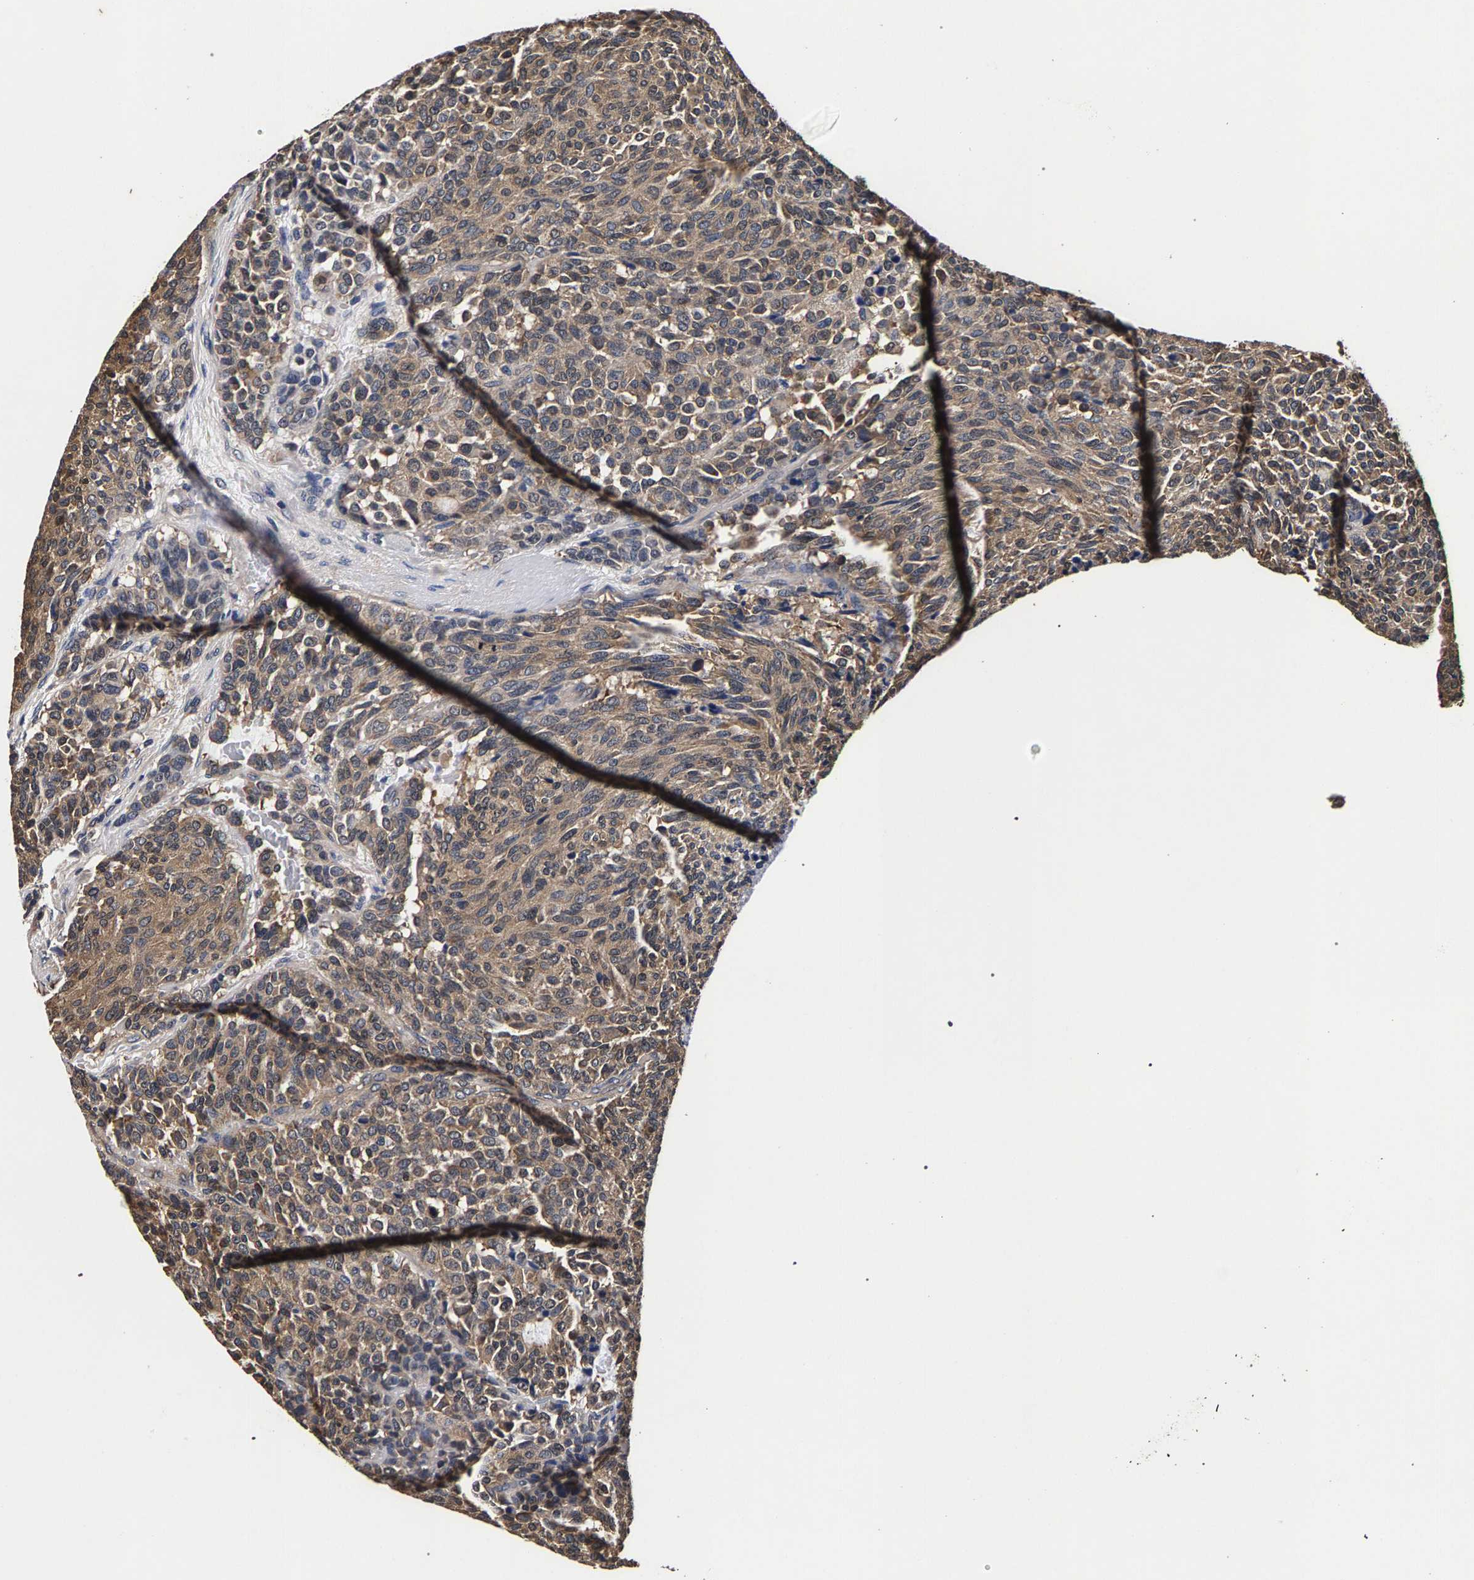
{"staining": {"intensity": "weak", "quantity": ">75%", "location": "cytoplasmic/membranous"}, "tissue": "carcinoid", "cell_type": "Tumor cells", "image_type": "cancer", "snomed": [{"axis": "morphology", "description": "Carcinoid, malignant, NOS"}, {"axis": "topography", "description": "Pancreas"}], "caption": "Immunohistochemical staining of malignant carcinoid exhibits weak cytoplasmic/membranous protein staining in about >75% of tumor cells.", "gene": "MARCHF7", "patient": {"sex": "female", "age": 54}}